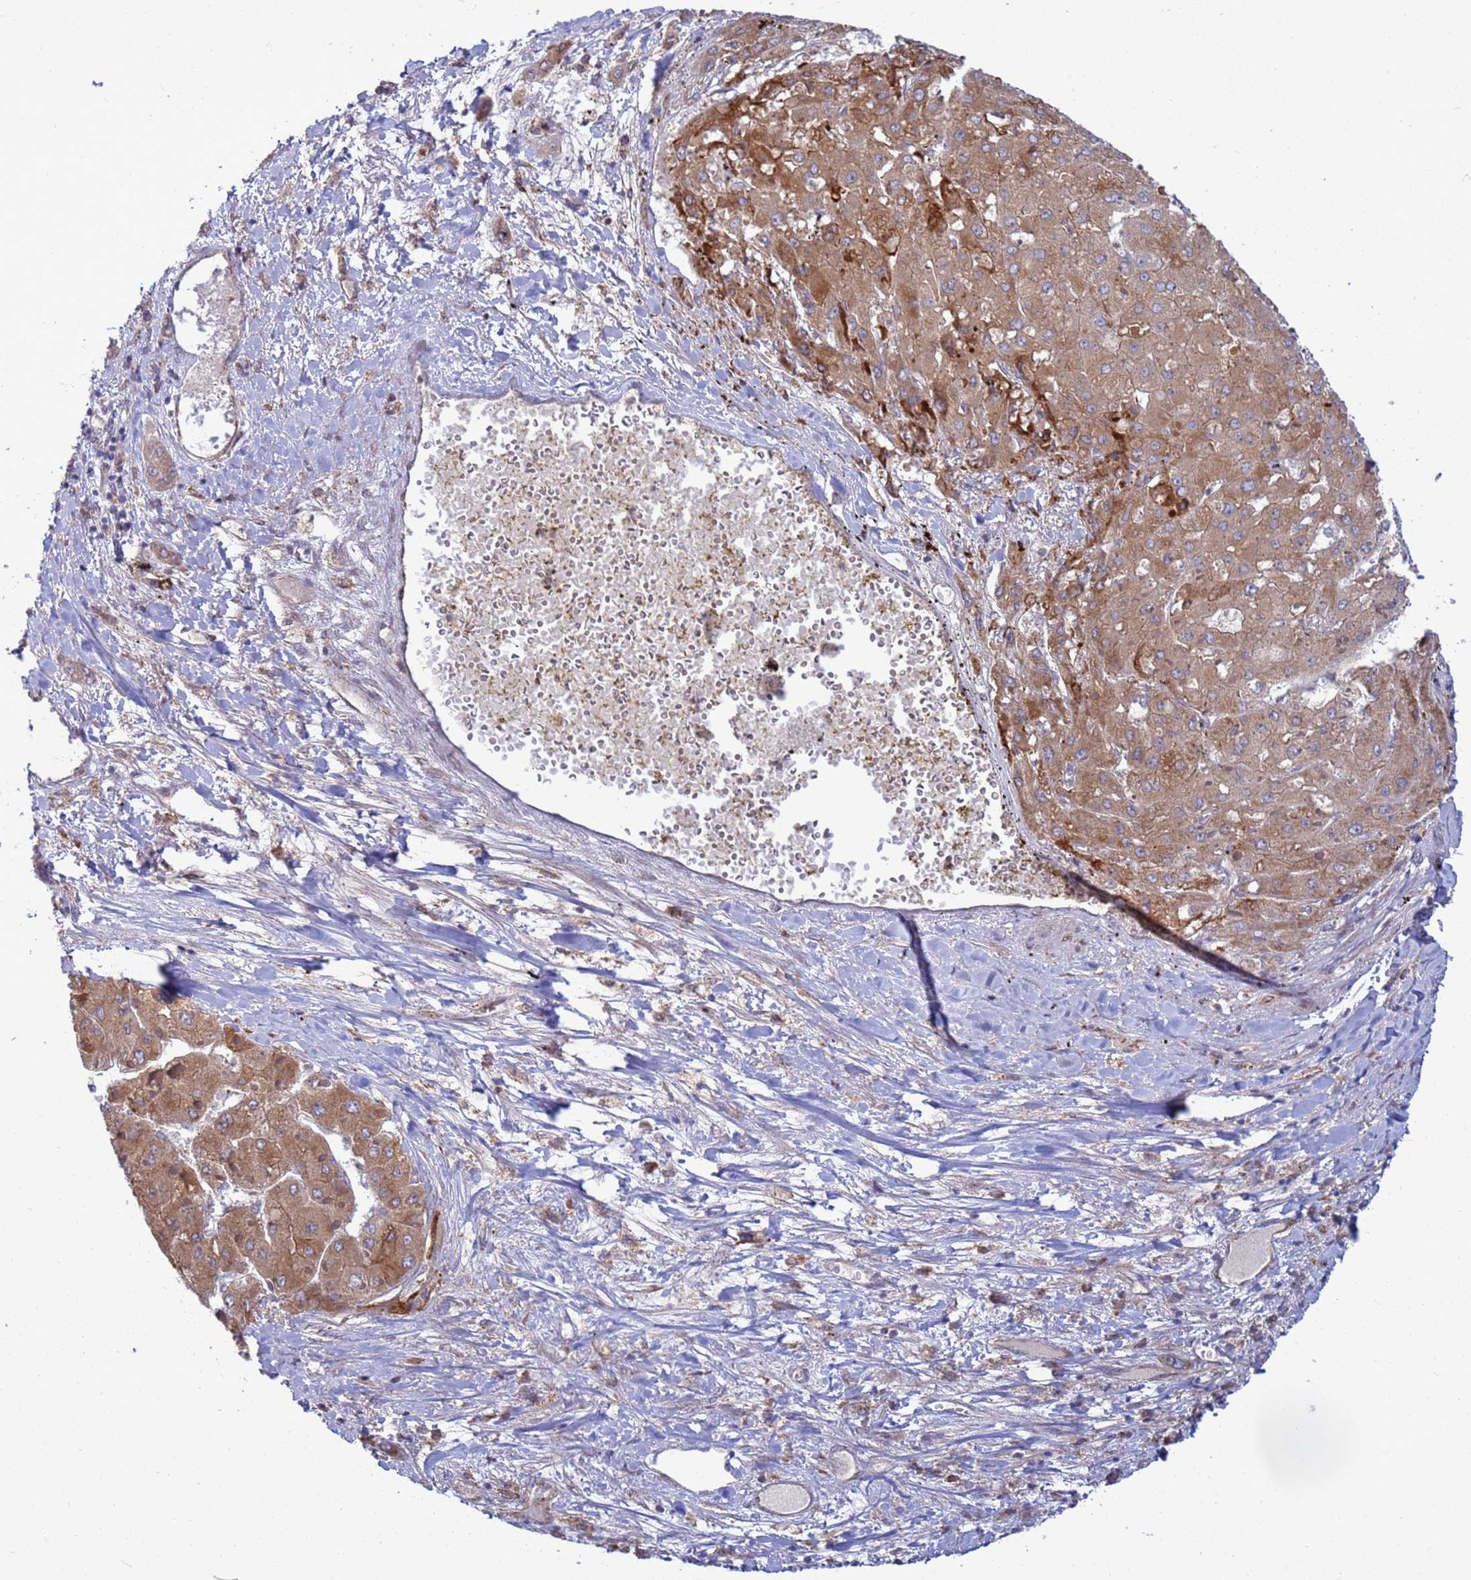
{"staining": {"intensity": "moderate", "quantity": ">75%", "location": "cytoplasmic/membranous"}, "tissue": "liver cancer", "cell_type": "Tumor cells", "image_type": "cancer", "snomed": [{"axis": "morphology", "description": "Carcinoma, Hepatocellular, NOS"}, {"axis": "topography", "description": "Liver"}], "caption": "Immunohistochemical staining of human hepatocellular carcinoma (liver) shows medium levels of moderate cytoplasmic/membranous protein positivity in about >75% of tumor cells.", "gene": "RAPGEF4", "patient": {"sex": "female", "age": 73}}